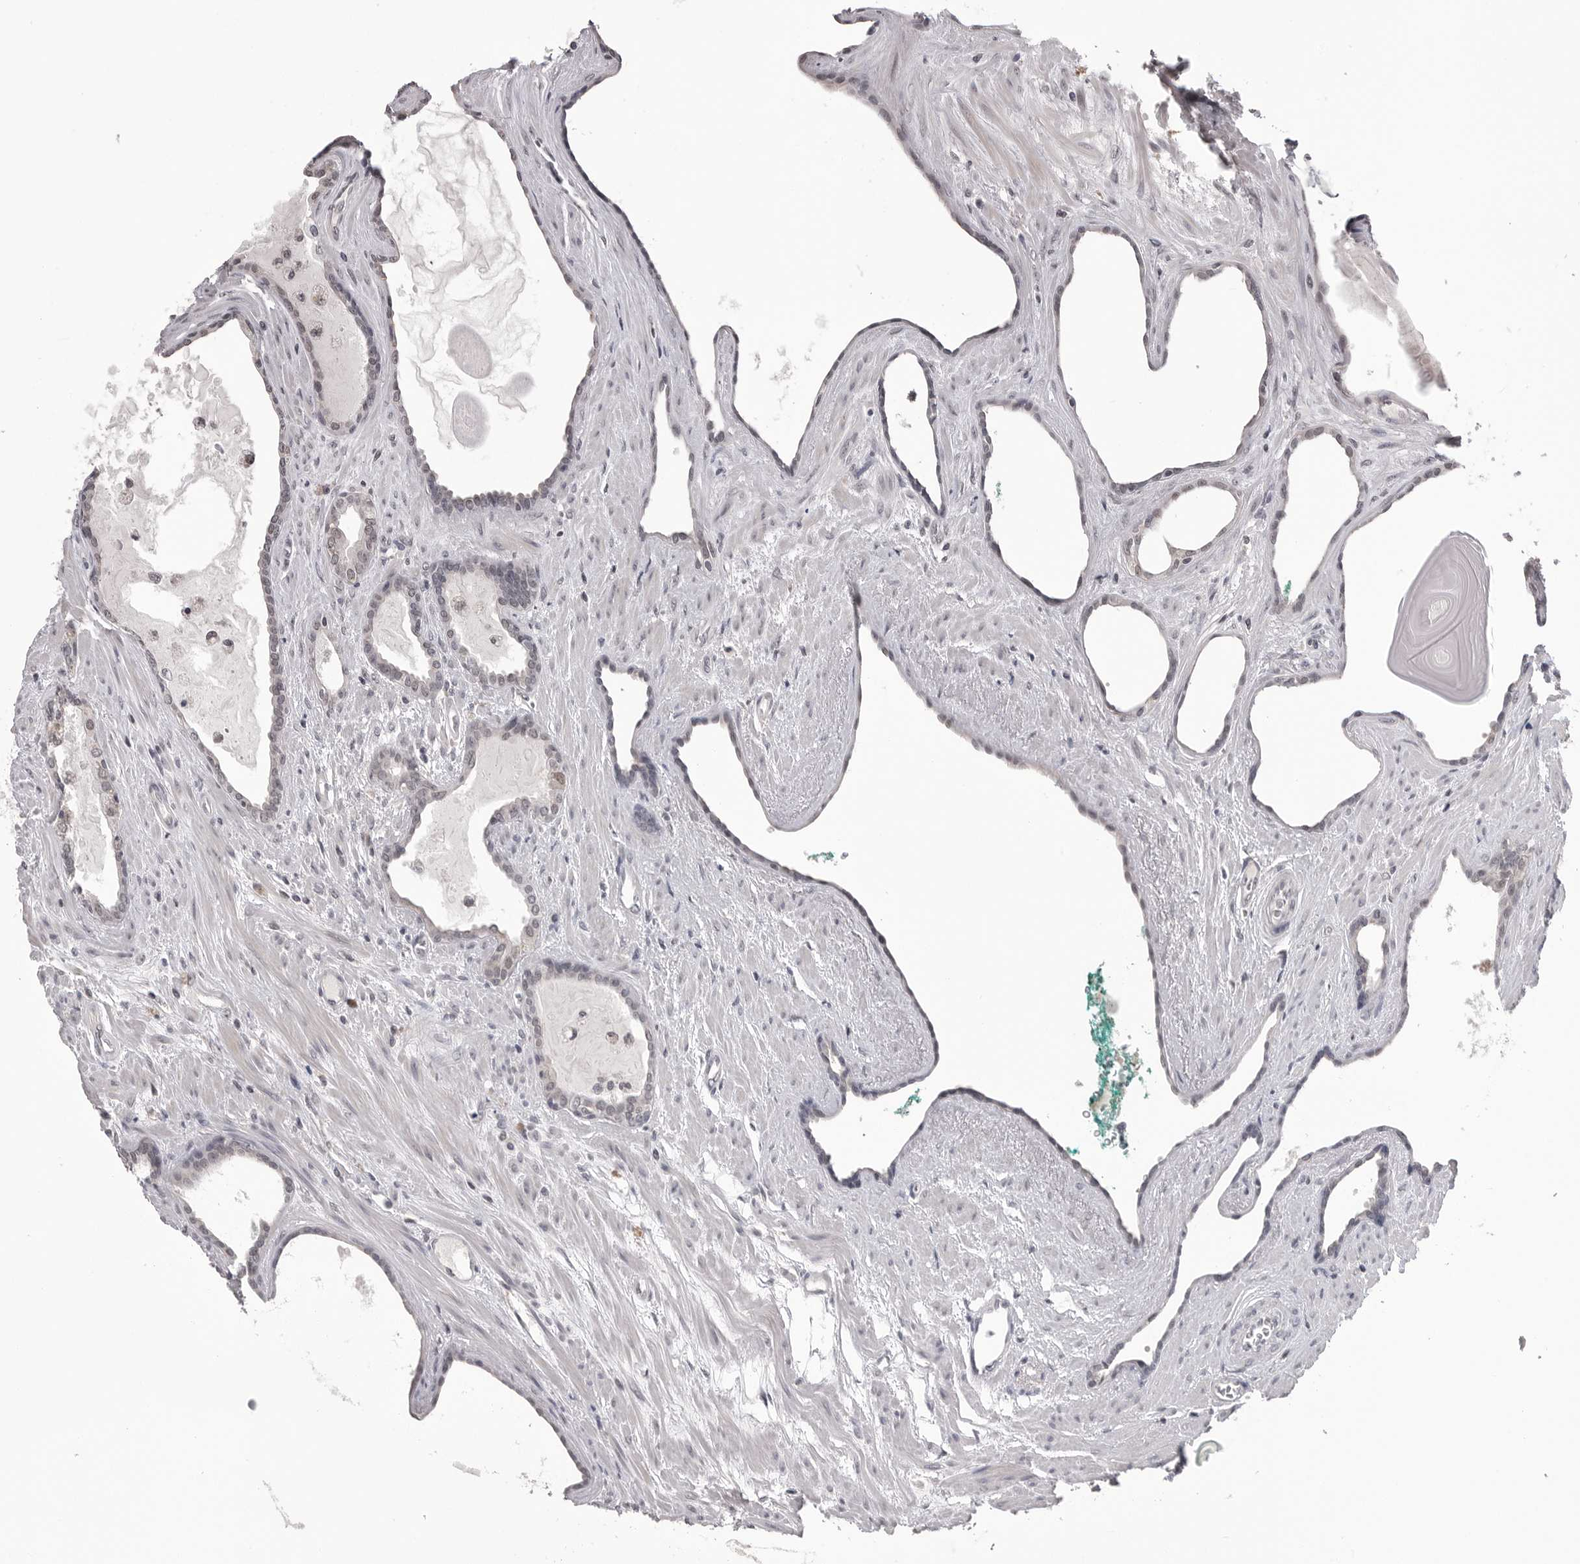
{"staining": {"intensity": "weak", "quantity": "<25%", "location": "nuclear"}, "tissue": "prostate cancer", "cell_type": "Tumor cells", "image_type": "cancer", "snomed": [{"axis": "morphology", "description": "Adenocarcinoma, Low grade"}, {"axis": "topography", "description": "Prostate"}], "caption": "An immunohistochemistry (IHC) image of prostate cancer (adenocarcinoma (low-grade)) is shown. There is no staining in tumor cells of prostate cancer (adenocarcinoma (low-grade)).", "gene": "DLG2", "patient": {"sex": "male", "age": 70}}